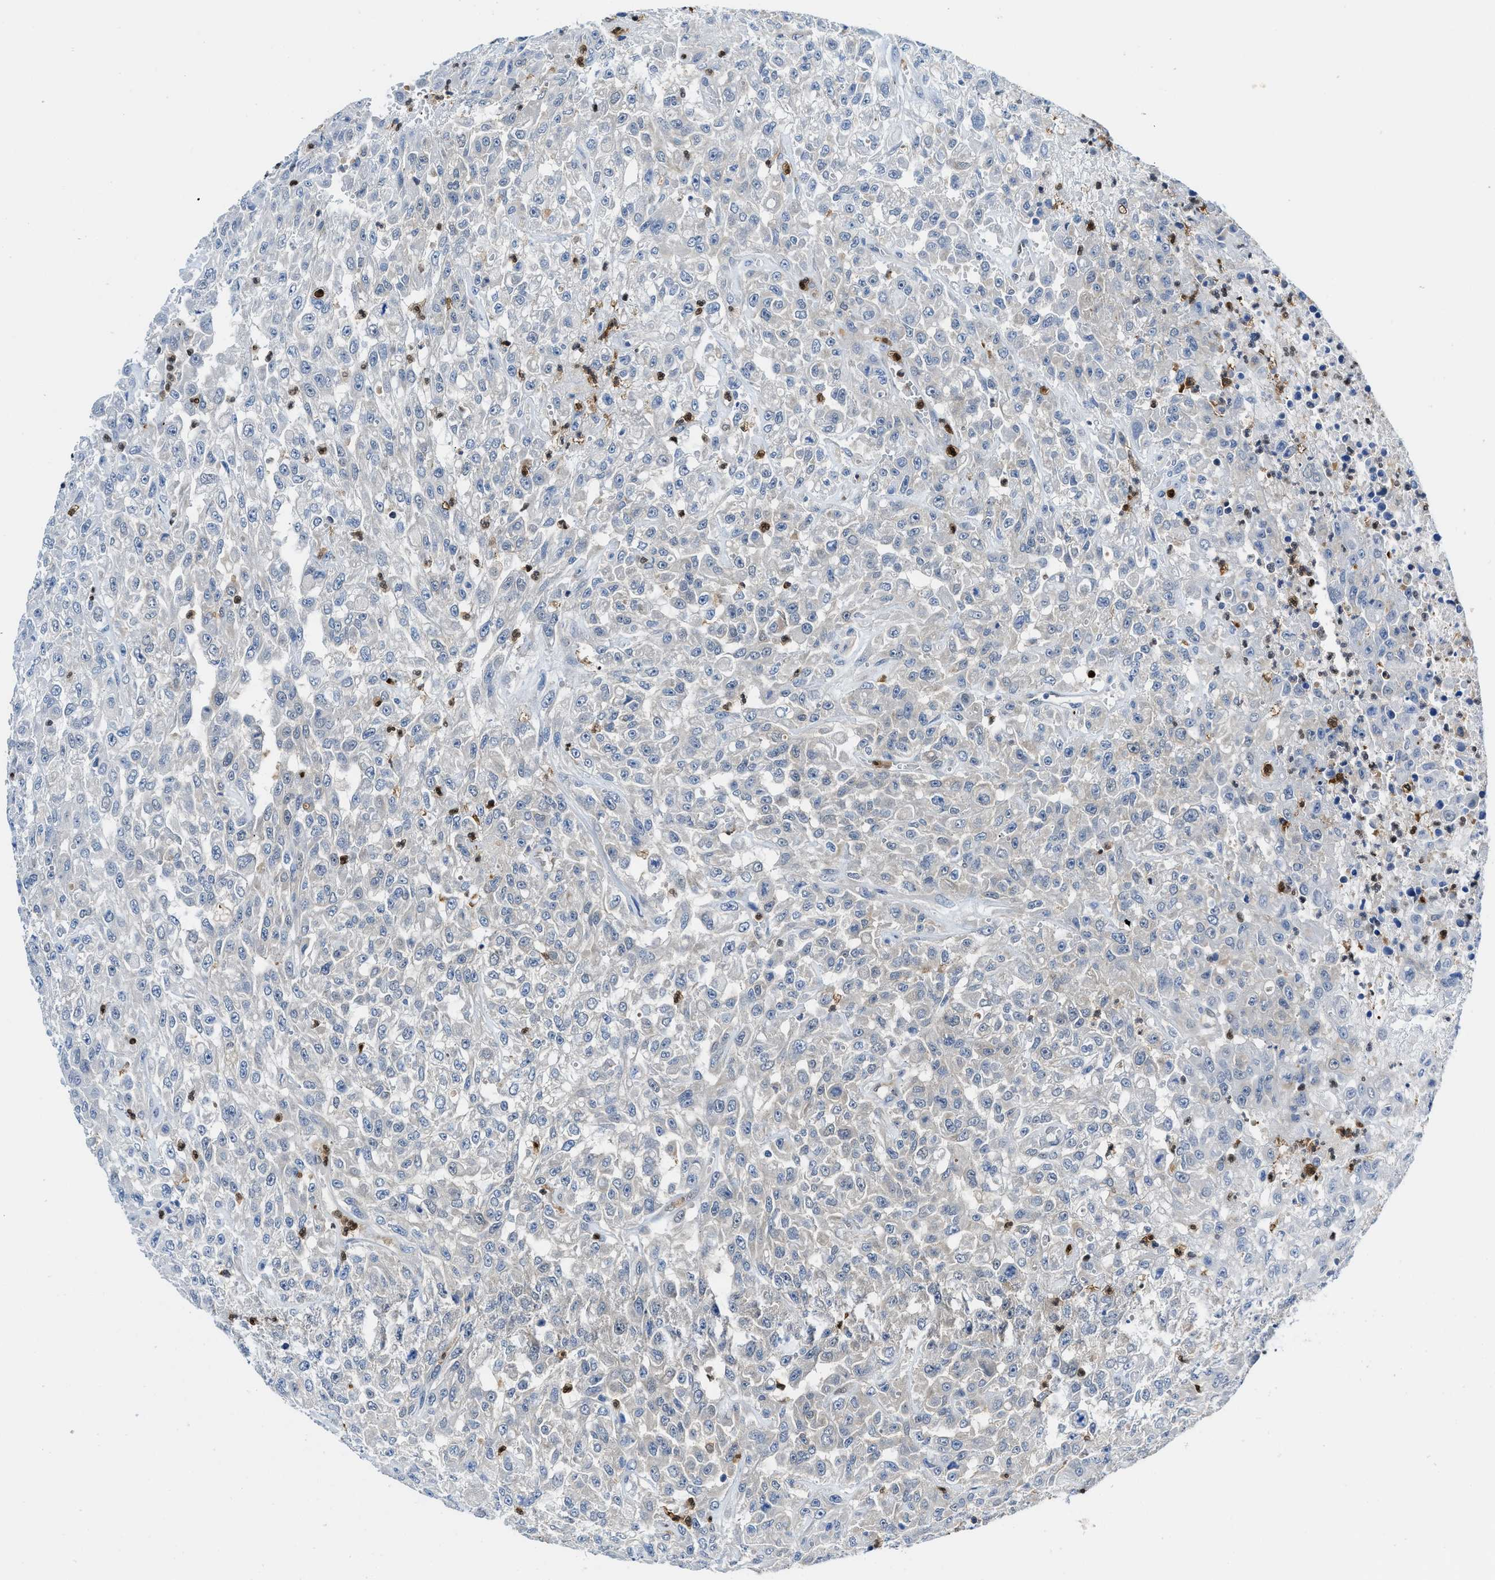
{"staining": {"intensity": "negative", "quantity": "none", "location": "none"}, "tissue": "urothelial cancer", "cell_type": "Tumor cells", "image_type": "cancer", "snomed": [{"axis": "morphology", "description": "Urothelial carcinoma, High grade"}, {"axis": "topography", "description": "Urinary bladder"}], "caption": "Tumor cells show no significant protein expression in urothelial cancer.", "gene": "LTA4H", "patient": {"sex": "male", "age": 46}}